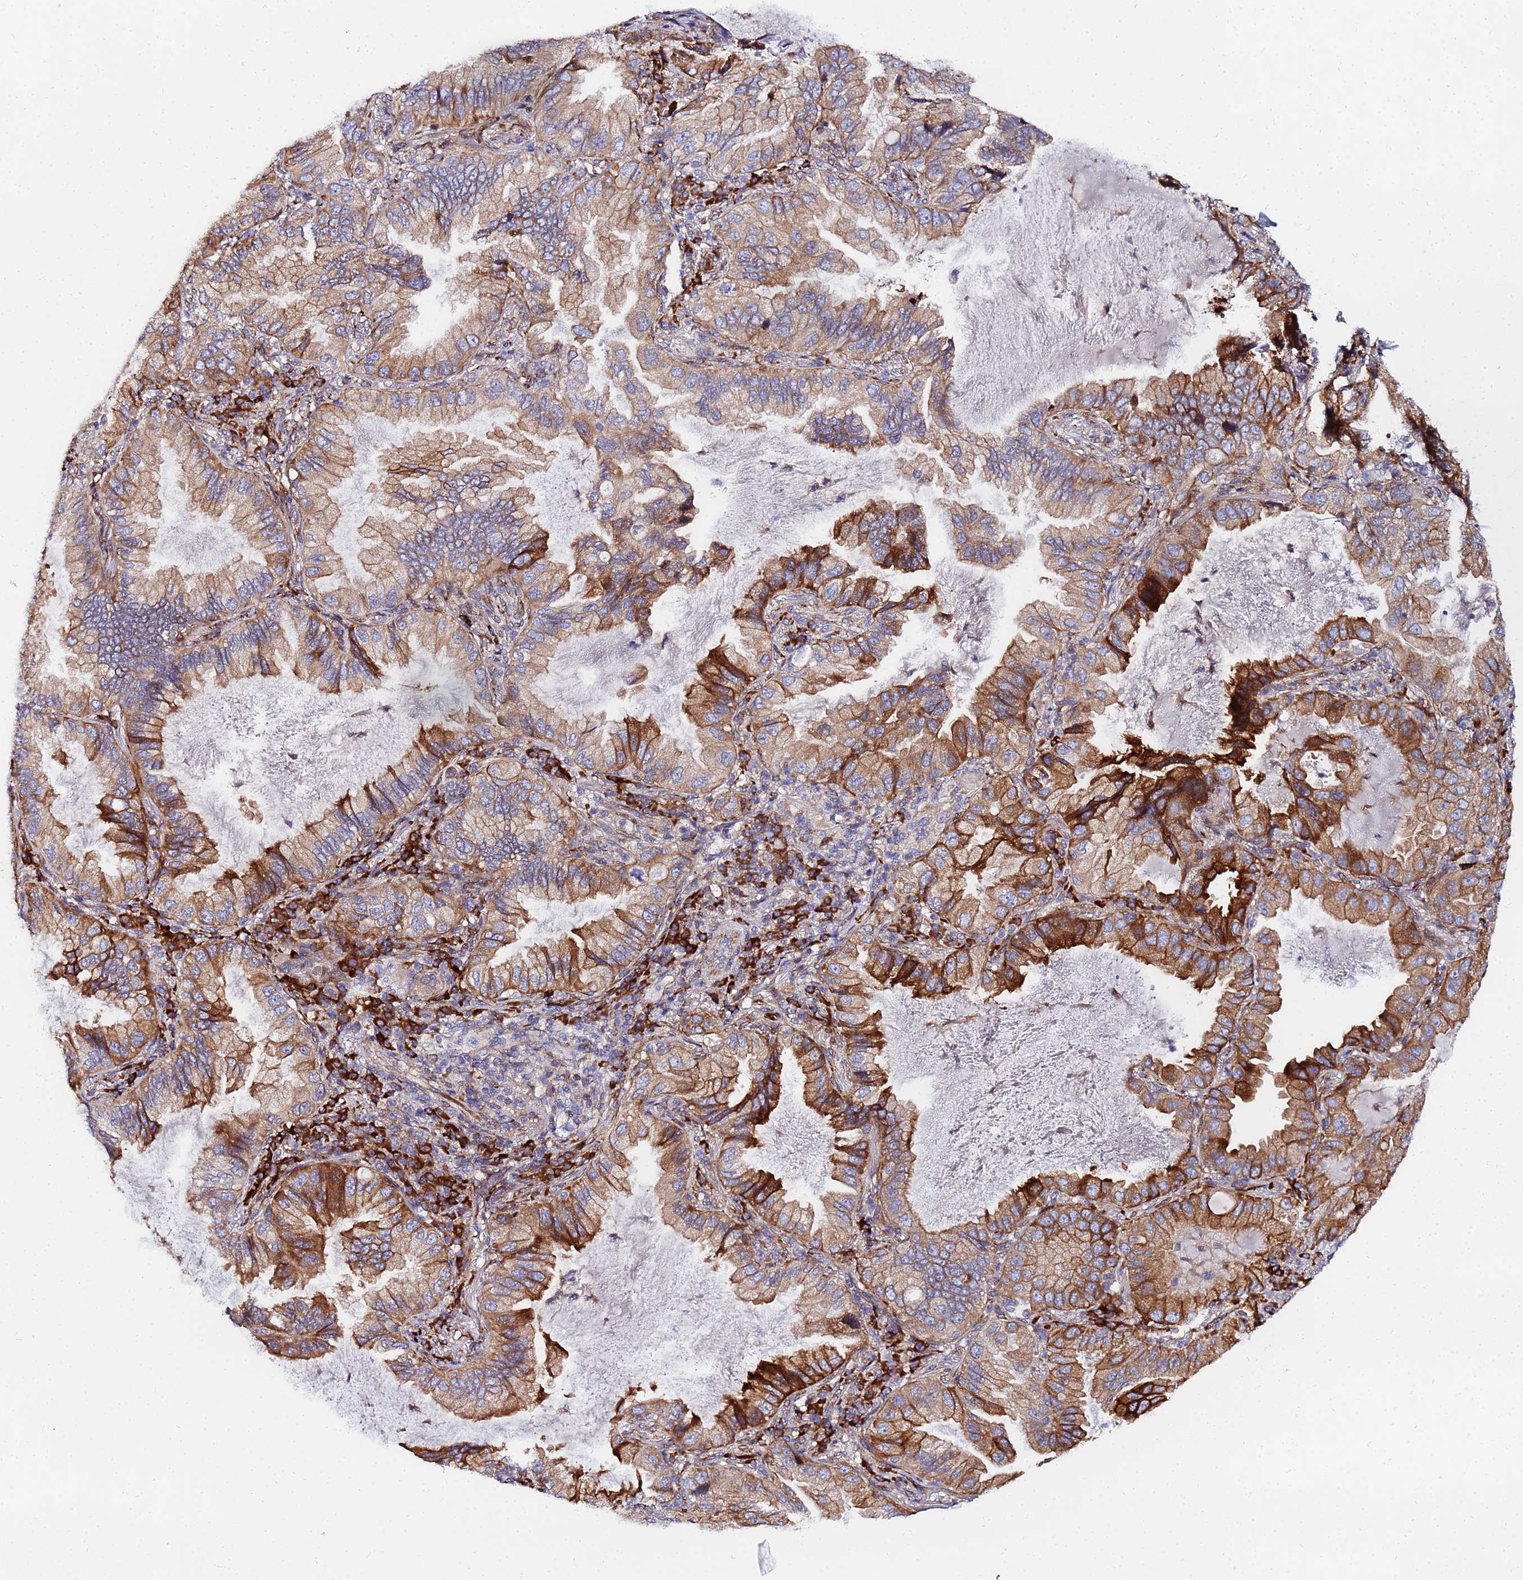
{"staining": {"intensity": "strong", "quantity": ">75%", "location": "cytoplasmic/membranous"}, "tissue": "lung cancer", "cell_type": "Tumor cells", "image_type": "cancer", "snomed": [{"axis": "morphology", "description": "Adenocarcinoma, NOS"}, {"axis": "topography", "description": "Lung"}], "caption": "Immunohistochemistry of human lung cancer (adenocarcinoma) displays high levels of strong cytoplasmic/membranous expression in about >75% of tumor cells.", "gene": "POM121", "patient": {"sex": "female", "age": 69}}